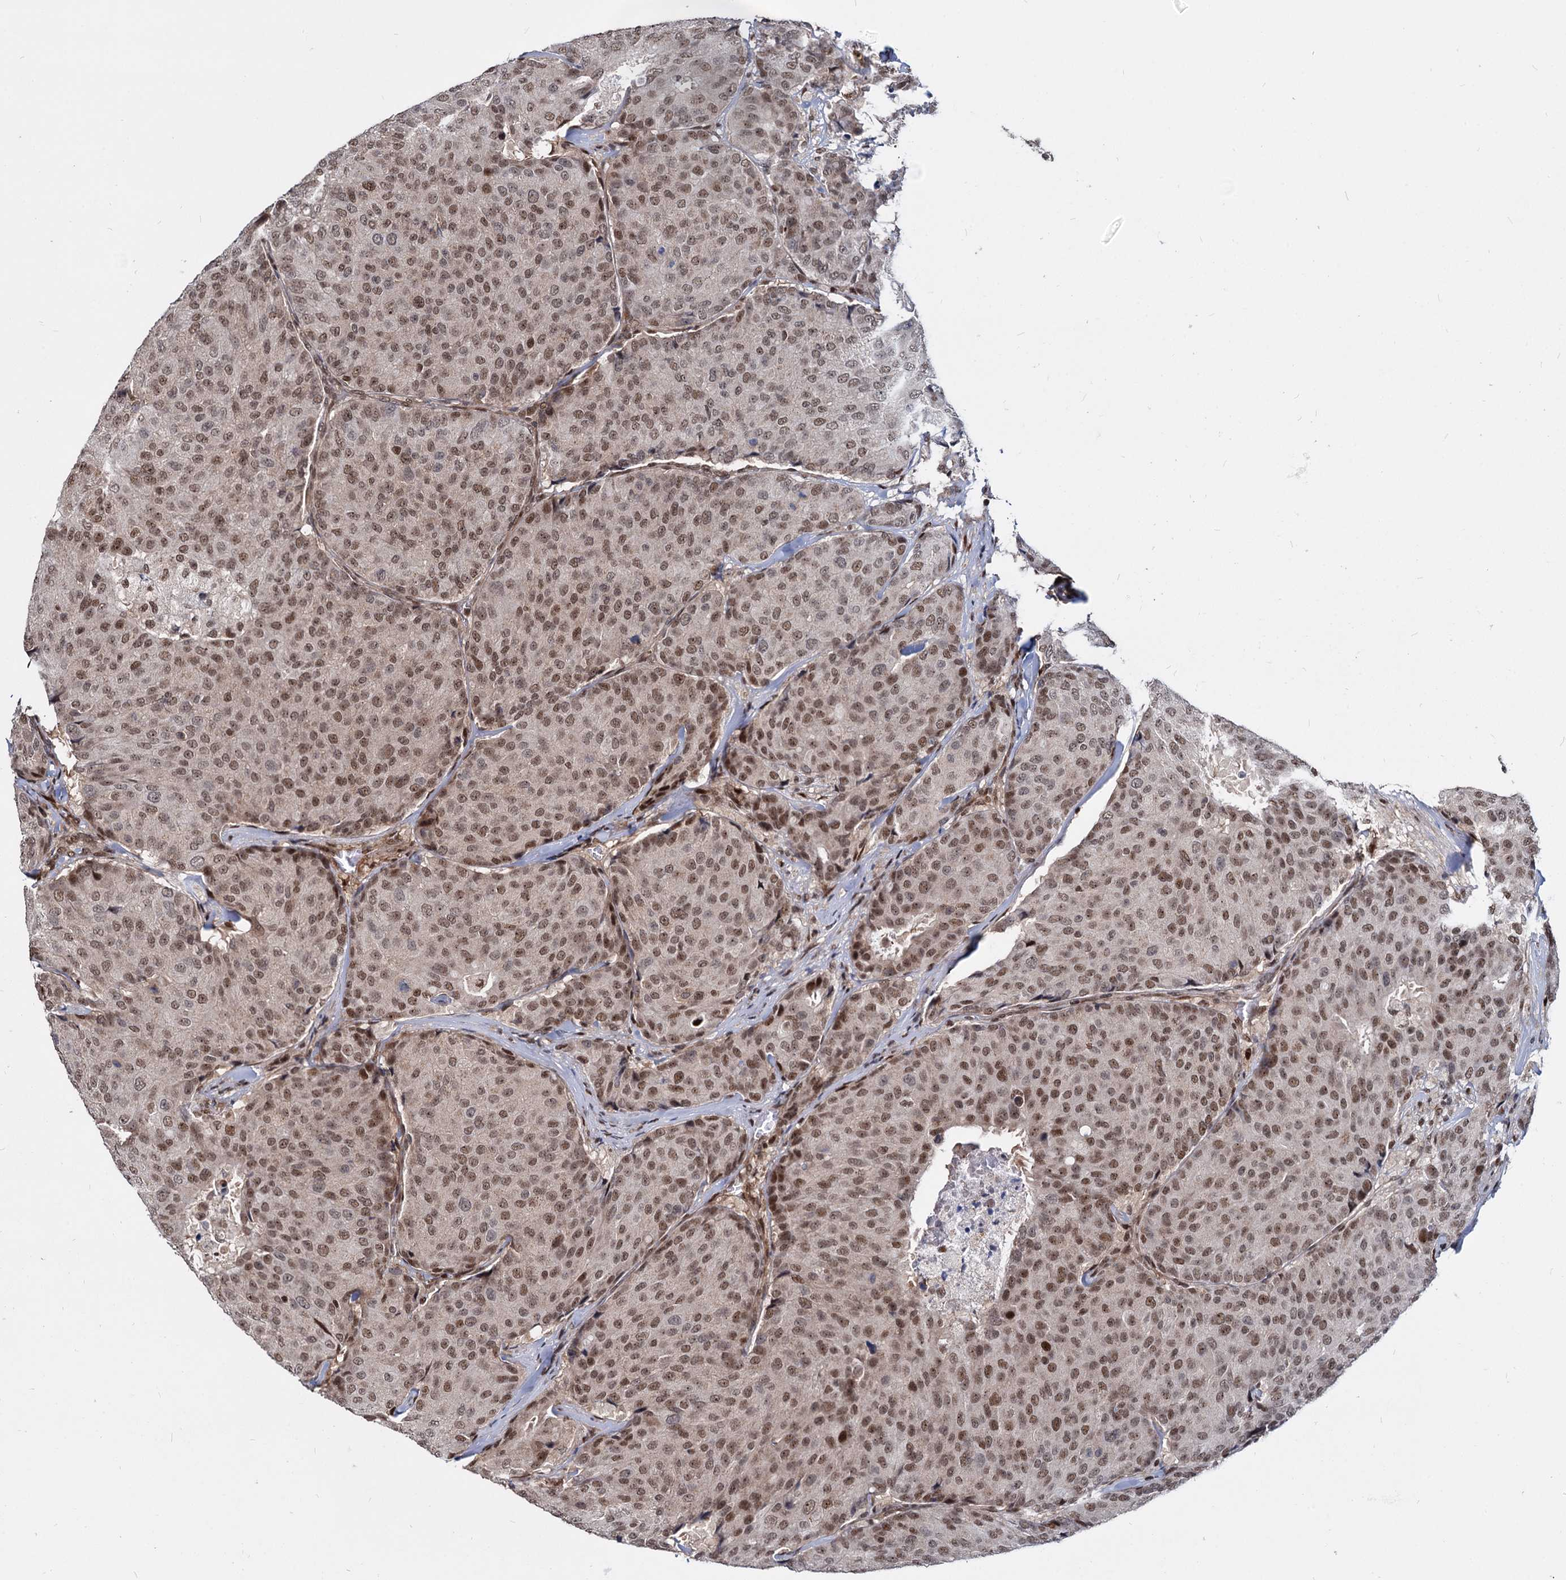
{"staining": {"intensity": "moderate", "quantity": ">75%", "location": "nuclear"}, "tissue": "breast cancer", "cell_type": "Tumor cells", "image_type": "cancer", "snomed": [{"axis": "morphology", "description": "Duct carcinoma"}, {"axis": "topography", "description": "Breast"}], "caption": "Moderate nuclear protein positivity is identified in about >75% of tumor cells in breast cancer (infiltrating ductal carcinoma).", "gene": "UBLCP1", "patient": {"sex": "female", "age": 75}}